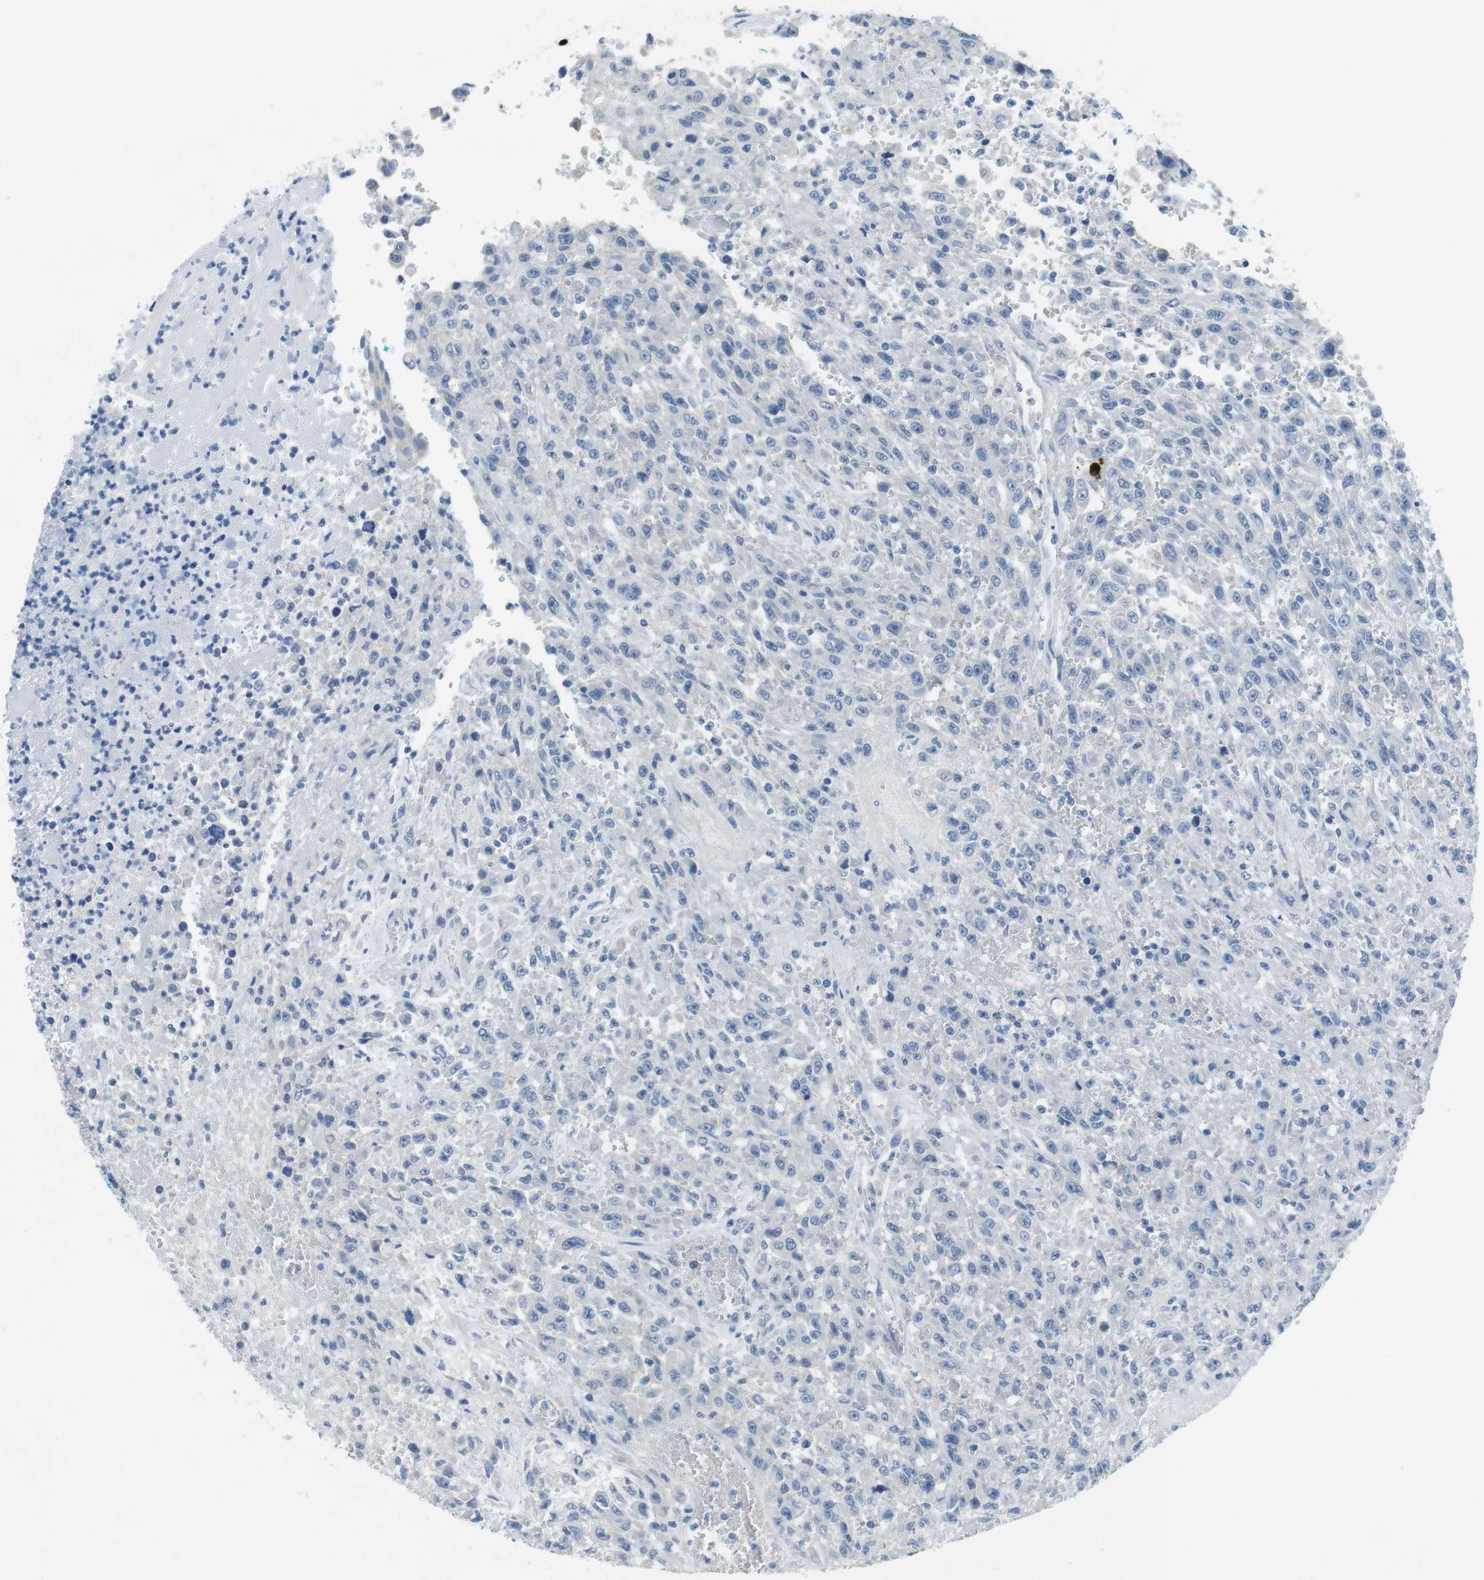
{"staining": {"intensity": "negative", "quantity": "none", "location": "none"}, "tissue": "urothelial cancer", "cell_type": "Tumor cells", "image_type": "cancer", "snomed": [{"axis": "morphology", "description": "Urothelial carcinoma, High grade"}, {"axis": "topography", "description": "Urinary bladder"}], "caption": "Photomicrograph shows no significant protein staining in tumor cells of urothelial cancer. (DAB (3,3'-diaminobenzidine) immunohistochemistry (IHC) visualized using brightfield microscopy, high magnification).", "gene": "SLC35A3", "patient": {"sex": "male", "age": 46}}